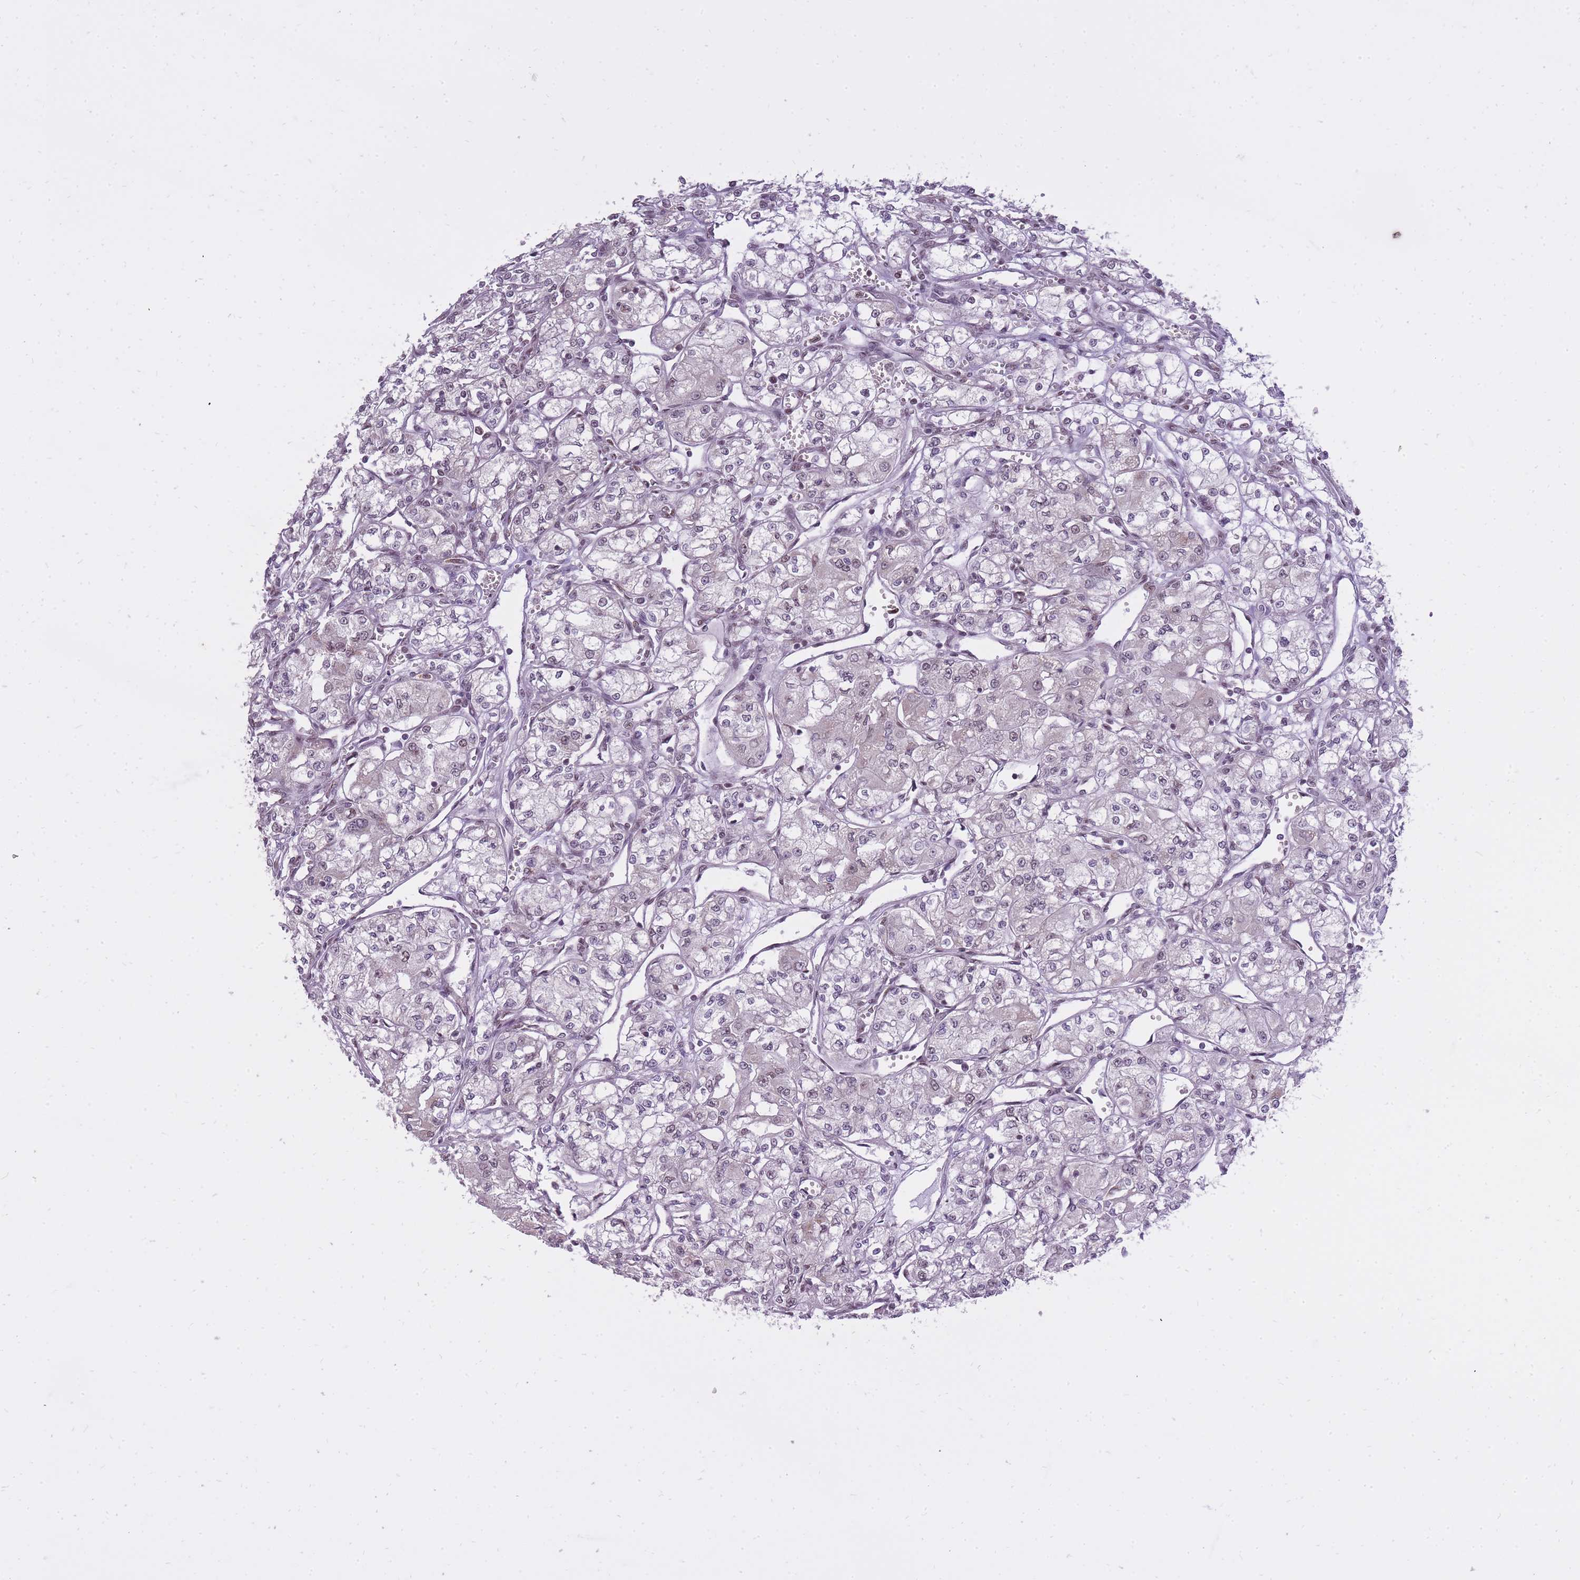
{"staining": {"intensity": "weak", "quantity": "<25%", "location": "nuclear"}, "tissue": "renal cancer", "cell_type": "Tumor cells", "image_type": "cancer", "snomed": [{"axis": "morphology", "description": "Adenocarcinoma, NOS"}, {"axis": "topography", "description": "Kidney"}], "caption": "Immunohistochemistry (IHC) image of renal cancer stained for a protein (brown), which exhibits no staining in tumor cells. (Stains: DAB IHC with hematoxylin counter stain, Microscopy: brightfield microscopy at high magnification).", "gene": "TIGD1", "patient": {"sex": "male", "age": 59}}